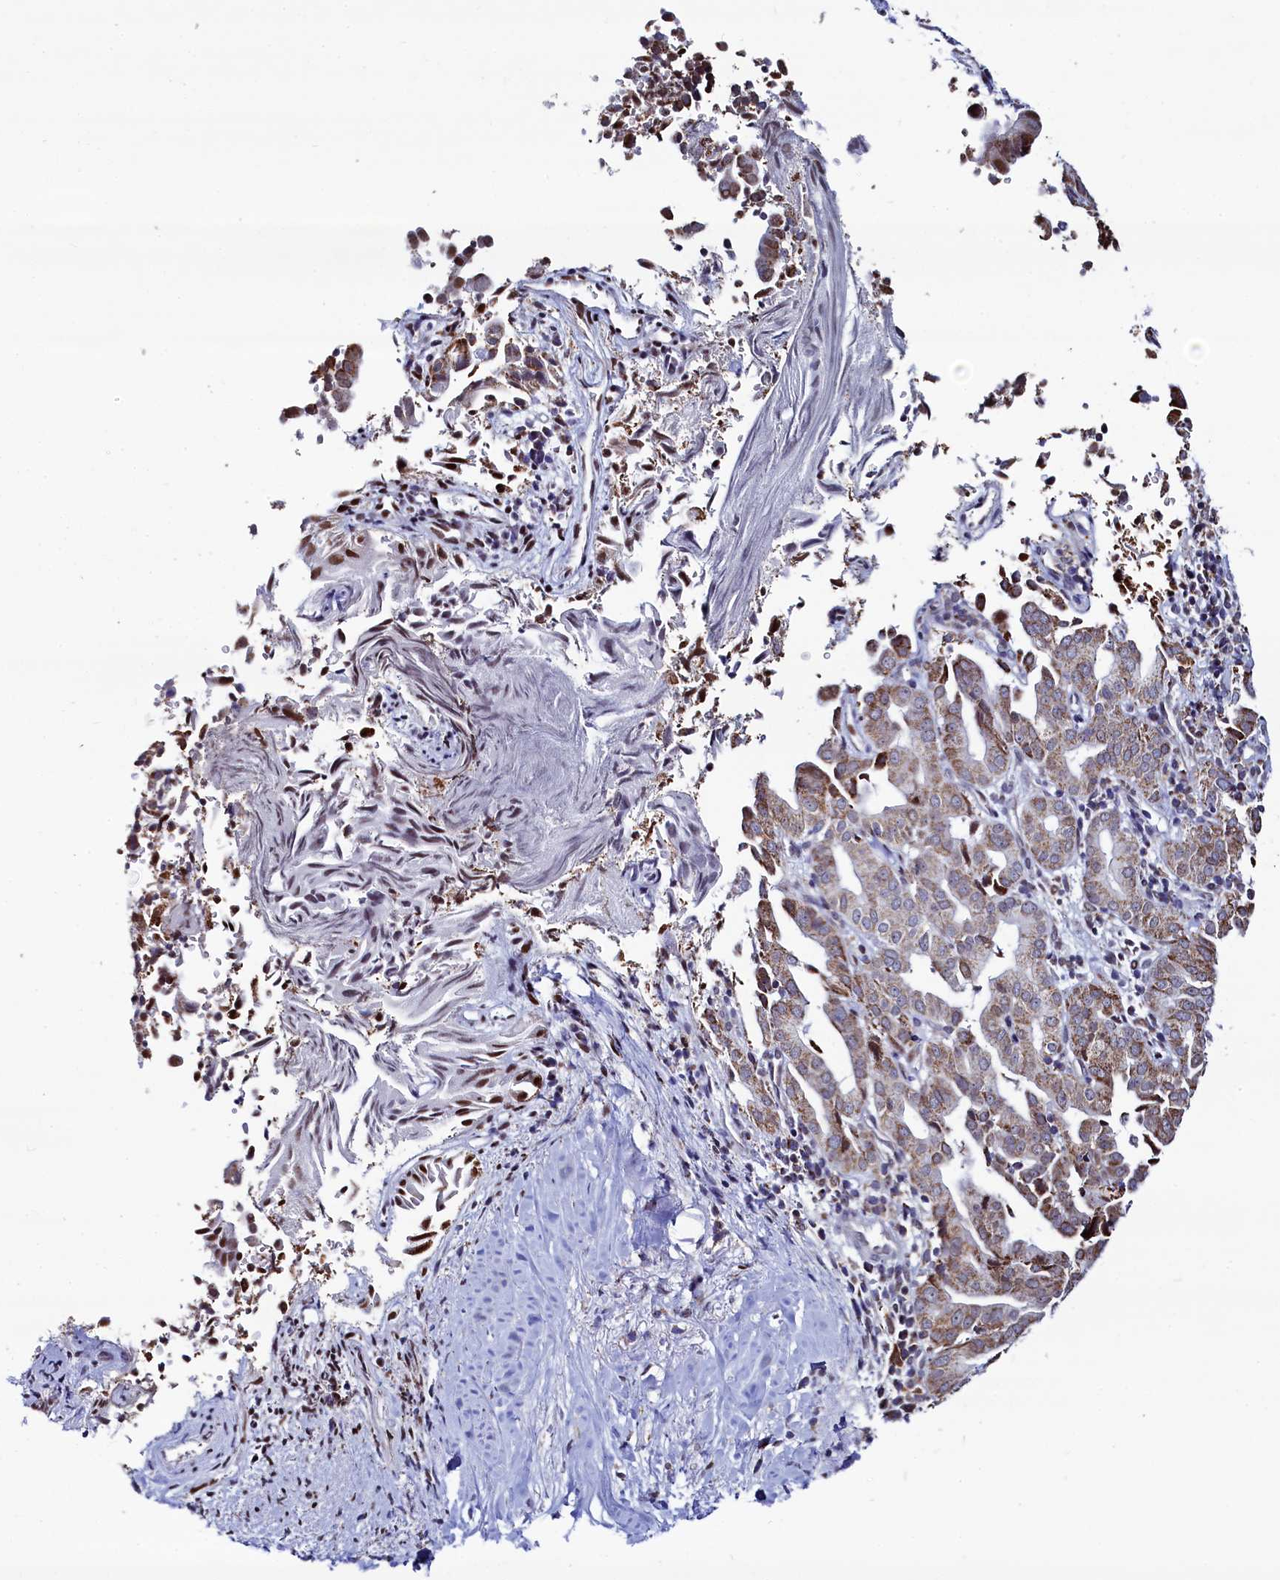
{"staining": {"intensity": "moderate", "quantity": ">75%", "location": "cytoplasmic/membranous"}, "tissue": "liver cancer", "cell_type": "Tumor cells", "image_type": "cancer", "snomed": [{"axis": "morphology", "description": "Cholangiocarcinoma"}, {"axis": "topography", "description": "Liver"}], "caption": "Liver cancer was stained to show a protein in brown. There is medium levels of moderate cytoplasmic/membranous expression in approximately >75% of tumor cells. (DAB IHC with brightfield microscopy, high magnification).", "gene": "HDGFL3", "patient": {"sex": "female", "age": 75}}